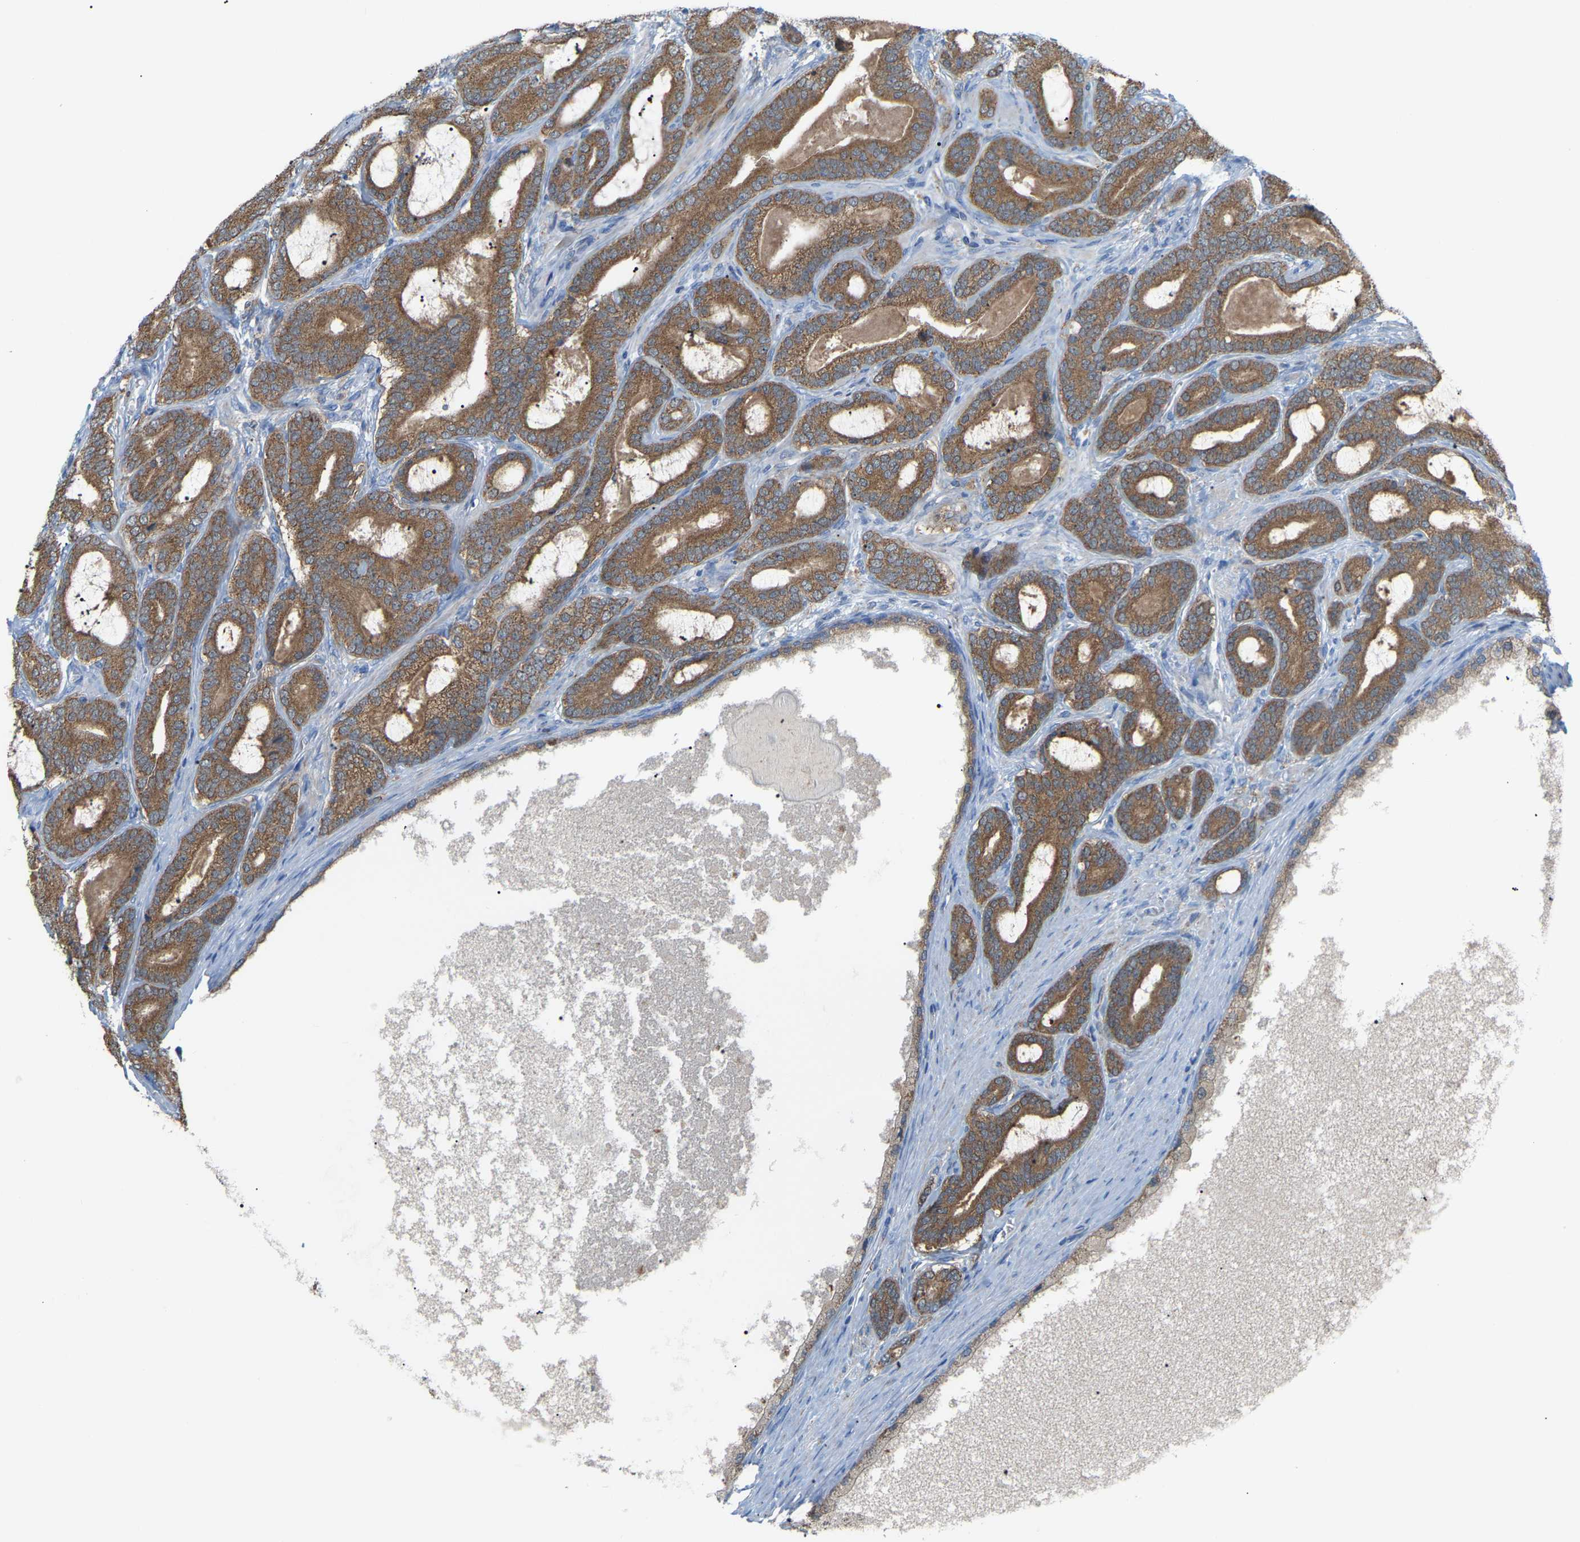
{"staining": {"intensity": "moderate", "quantity": ">75%", "location": "cytoplasmic/membranous"}, "tissue": "prostate cancer", "cell_type": "Tumor cells", "image_type": "cancer", "snomed": [{"axis": "morphology", "description": "Adenocarcinoma, High grade"}, {"axis": "topography", "description": "Prostate"}], "caption": "Moderate cytoplasmic/membranous protein staining is present in about >75% of tumor cells in prostate cancer (high-grade adenocarcinoma).", "gene": "CROT", "patient": {"sex": "male", "age": 60}}